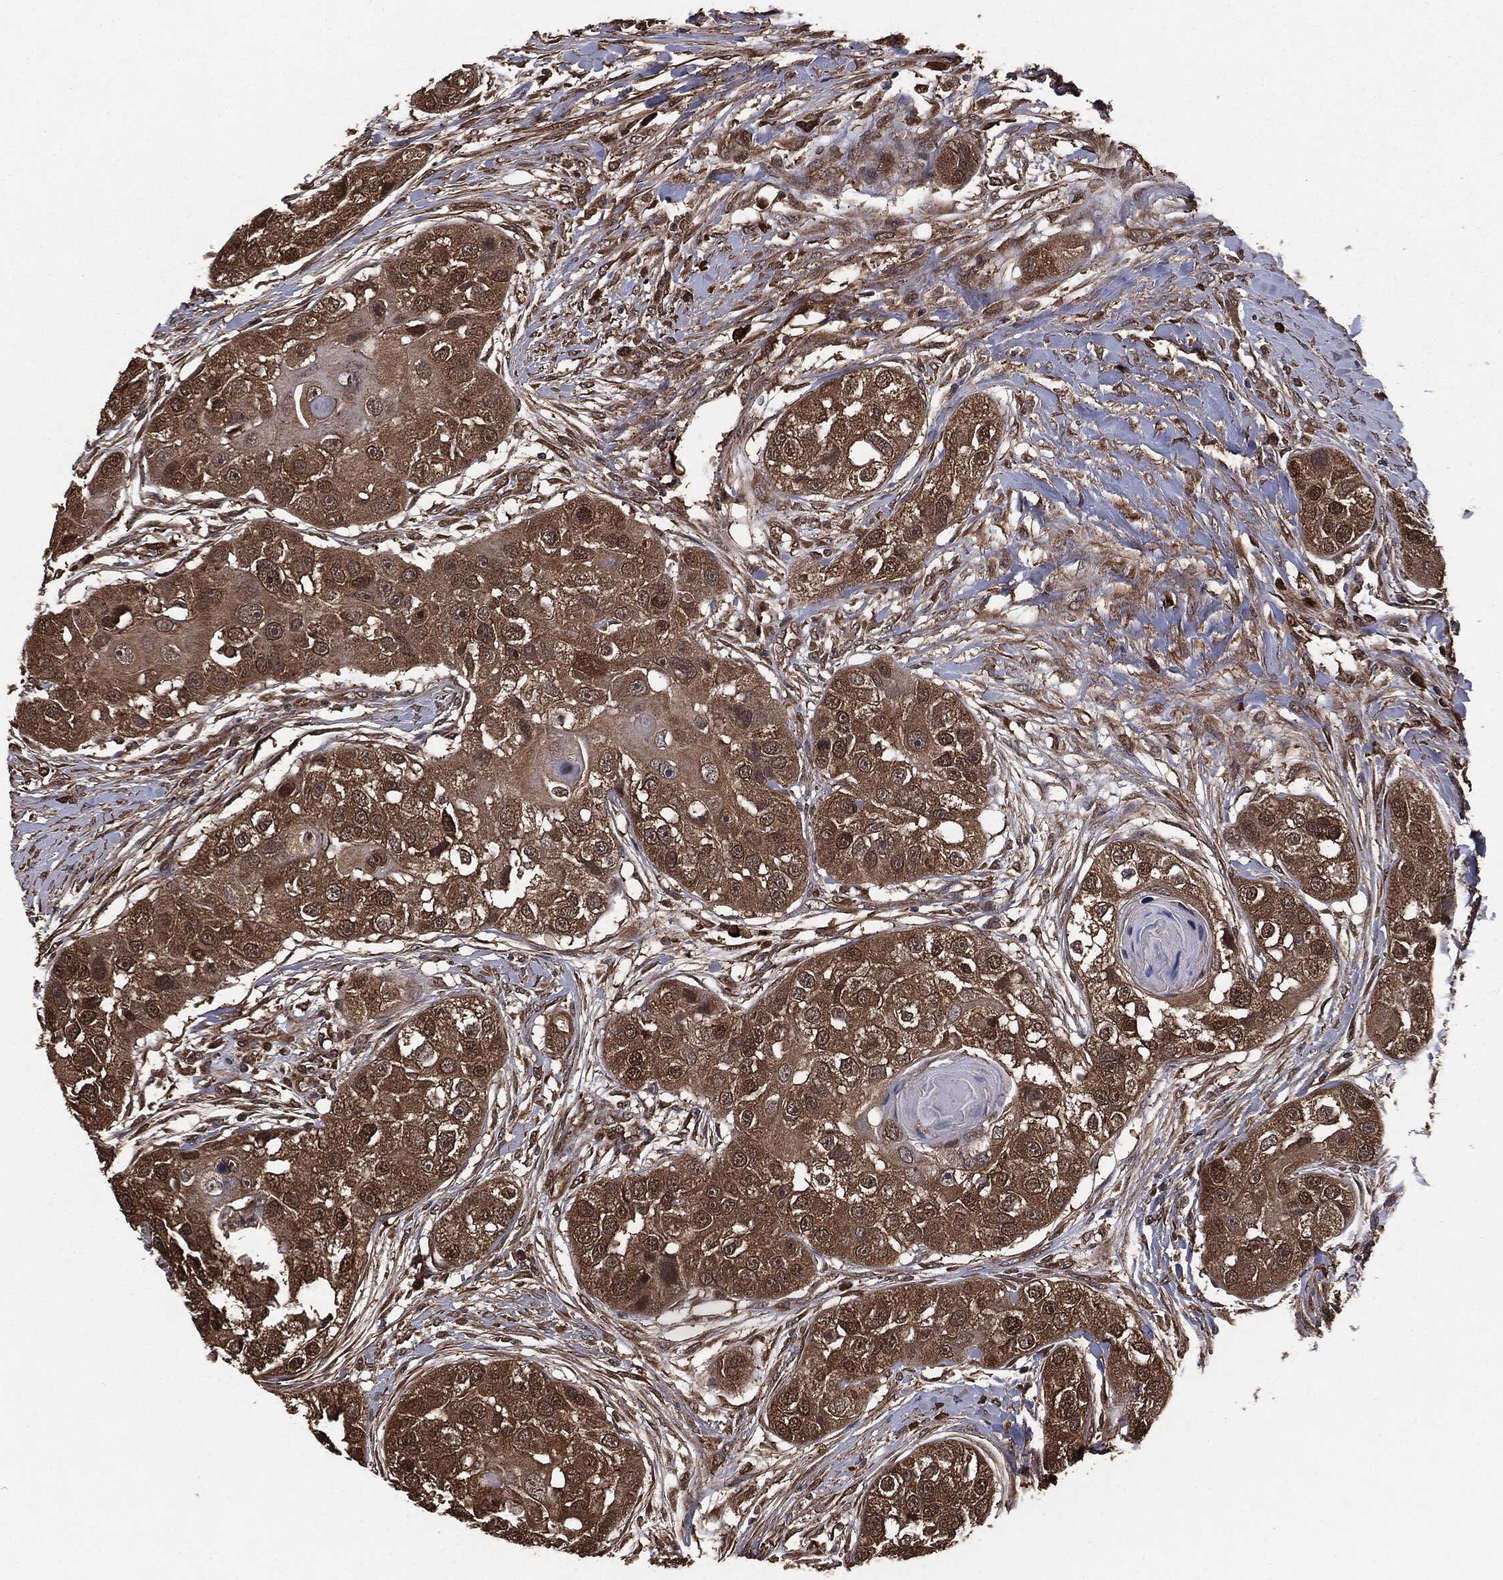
{"staining": {"intensity": "strong", "quantity": ">75%", "location": "cytoplasmic/membranous"}, "tissue": "head and neck cancer", "cell_type": "Tumor cells", "image_type": "cancer", "snomed": [{"axis": "morphology", "description": "Normal tissue, NOS"}, {"axis": "morphology", "description": "Squamous cell carcinoma, NOS"}, {"axis": "topography", "description": "Skeletal muscle"}, {"axis": "topography", "description": "Head-Neck"}], "caption": "The photomicrograph exhibits a brown stain indicating the presence of a protein in the cytoplasmic/membranous of tumor cells in head and neck cancer (squamous cell carcinoma).", "gene": "NME1", "patient": {"sex": "male", "age": 51}}